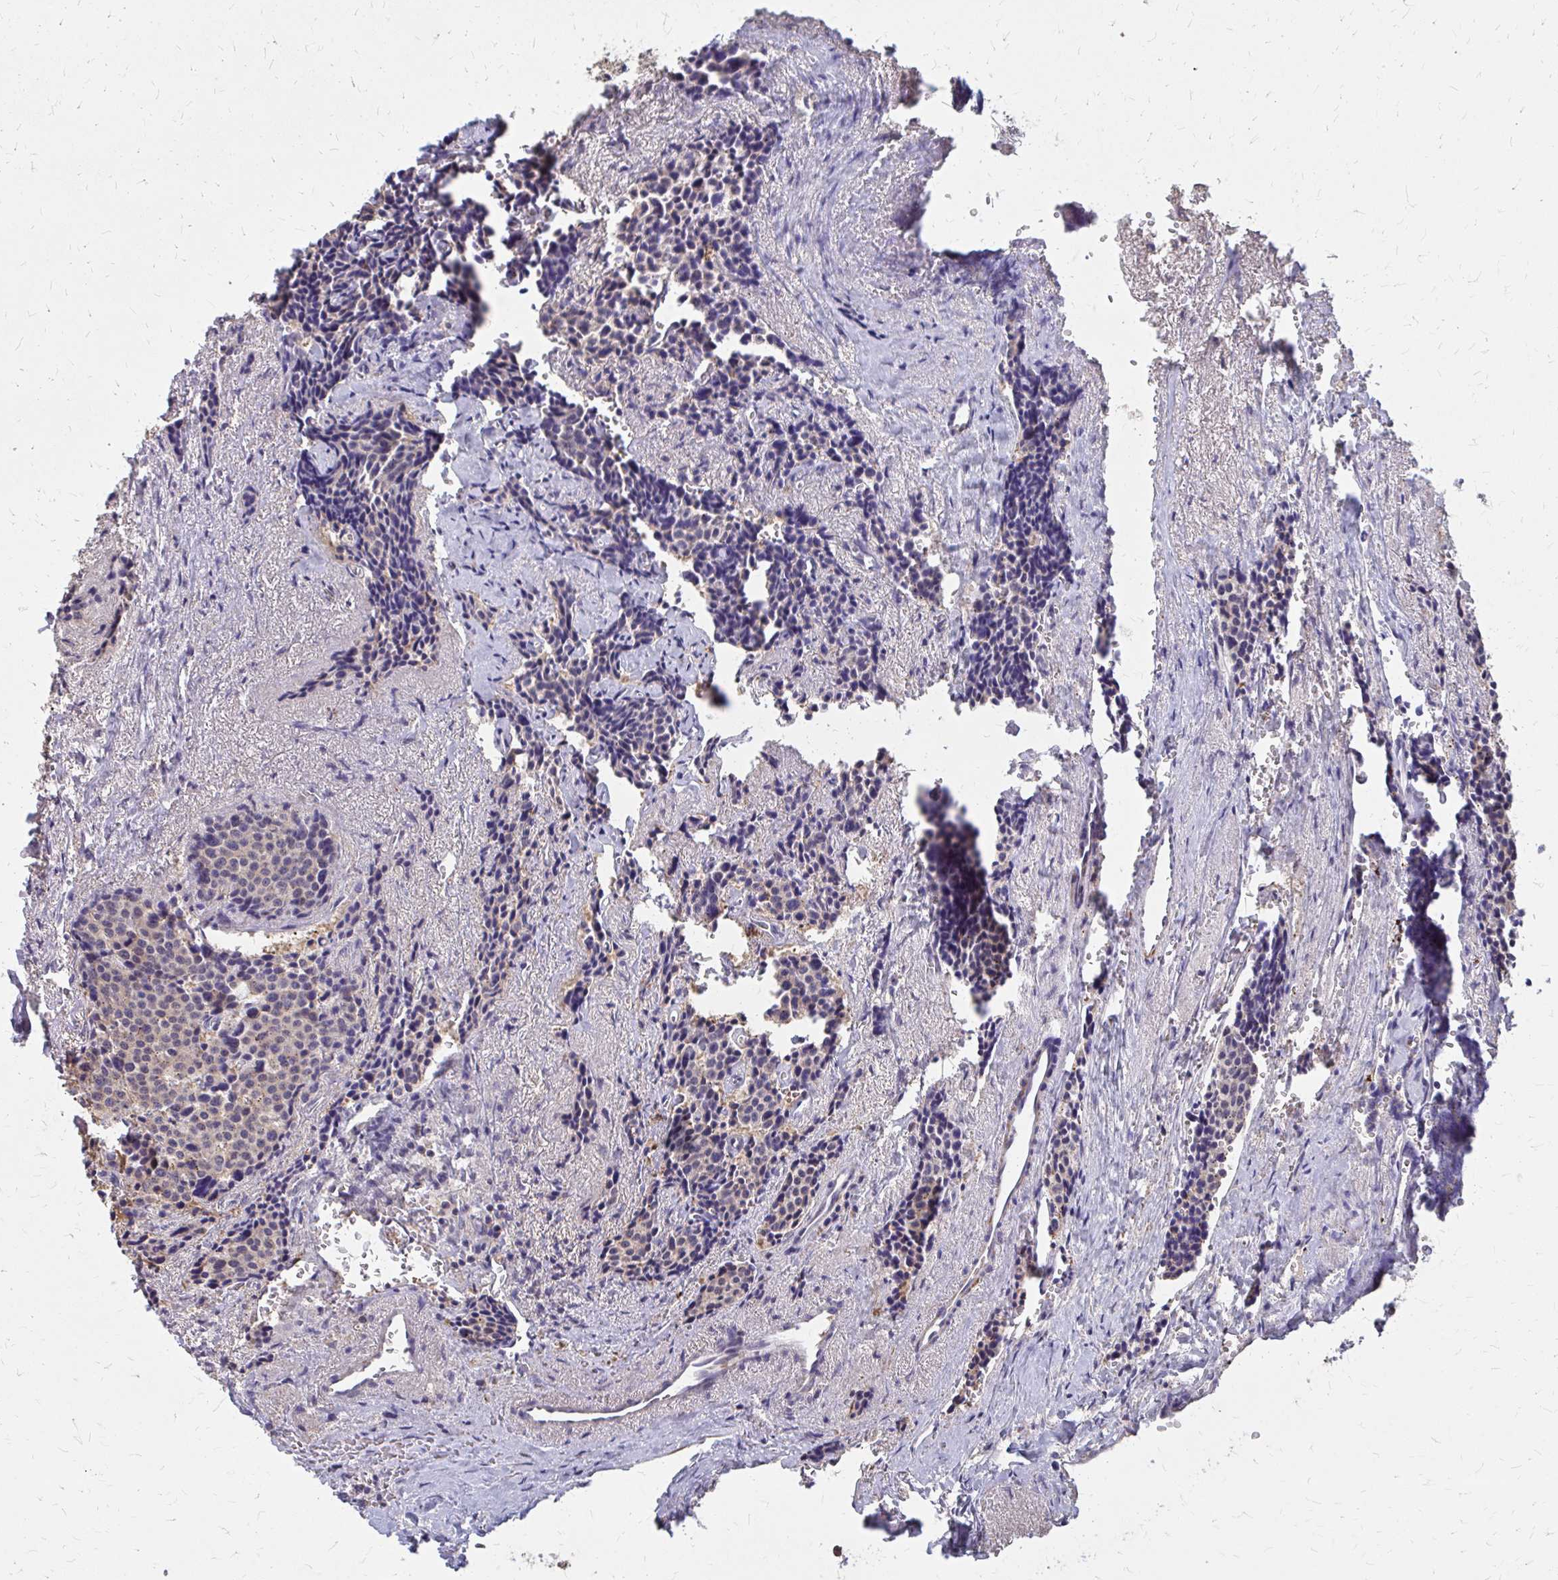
{"staining": {"intensity": "weak", "quantity": "25%-75%", "location": "cytoplasmic/membranous"}, "tissue": "carcinoid", "cell_type": "Tumor cells", "image_type": "cancer", "snomed": [{"axis": "morphology", "description": "Carcinoid, malignant, NOS"}, {"axis": "topography", "description": "Small intestine"}], "caption": "An immunohistochemistry (IHC) micrograph of tumor tissue is shown. Protein staining in brown labels weak cytoplasmic/membranous positivity in carcinoid (malignant) within tumor cells.", "gene": "IFI44L", "patient": {"sex": "male", "age": 73}}